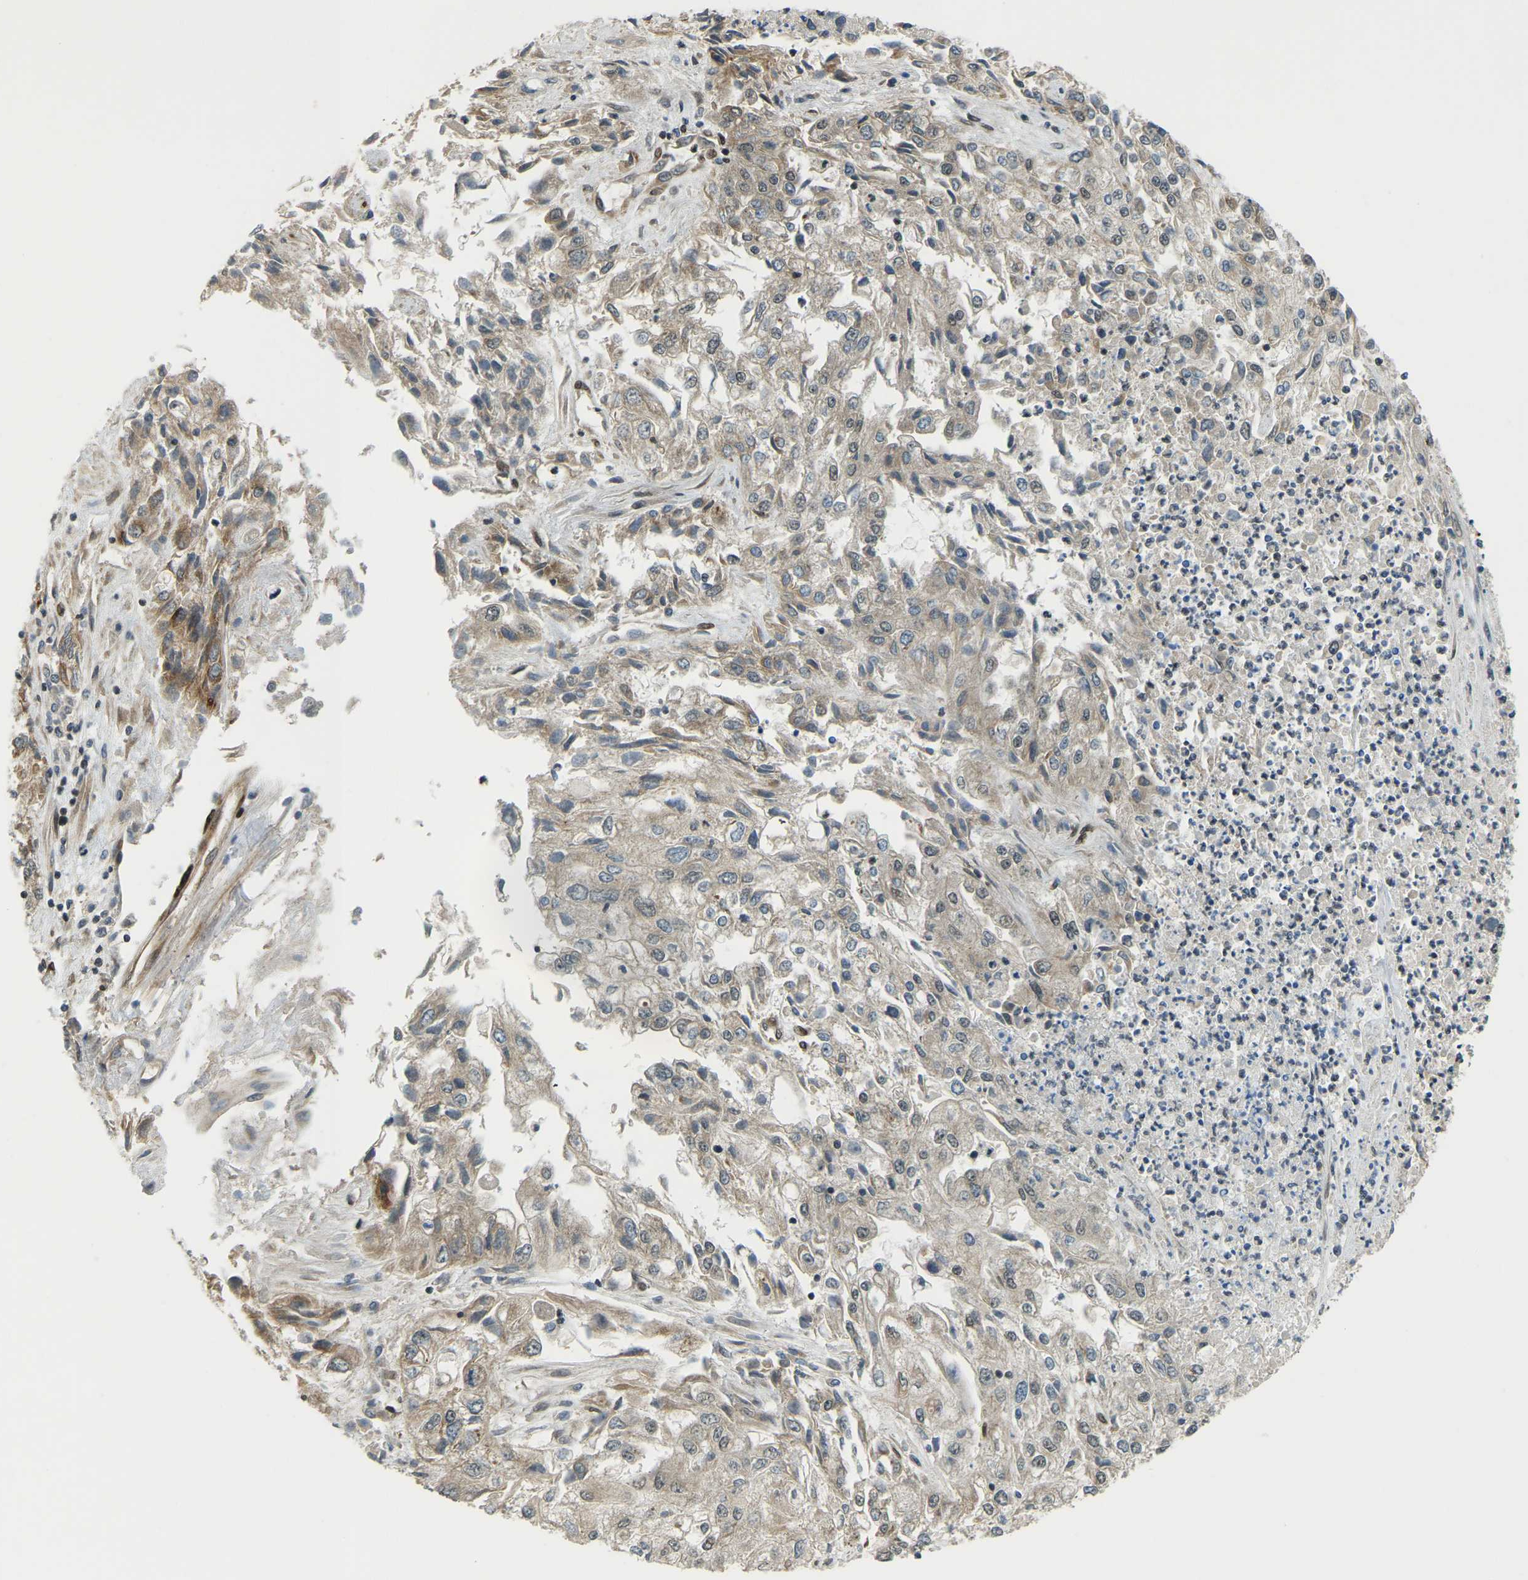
{"staining": {"intensity": "weak", "quantity": "<25%", "location": "cytoplasmic/membranous"}, "tissue": "endometrial cancer", "cell_type": "Tumor cells", "image_type": "cancer", "snomed": [{"axis": "morphology", "description": "Adenocarcinoma, NOS"}, {"axis": "topography", "description": "Endometrium"}], "caption": "The image exhibits no staining of tumor cells in endometrial cancer.", "gene": "SYNE1", "patient": {"sex": "female", "age": 49}}